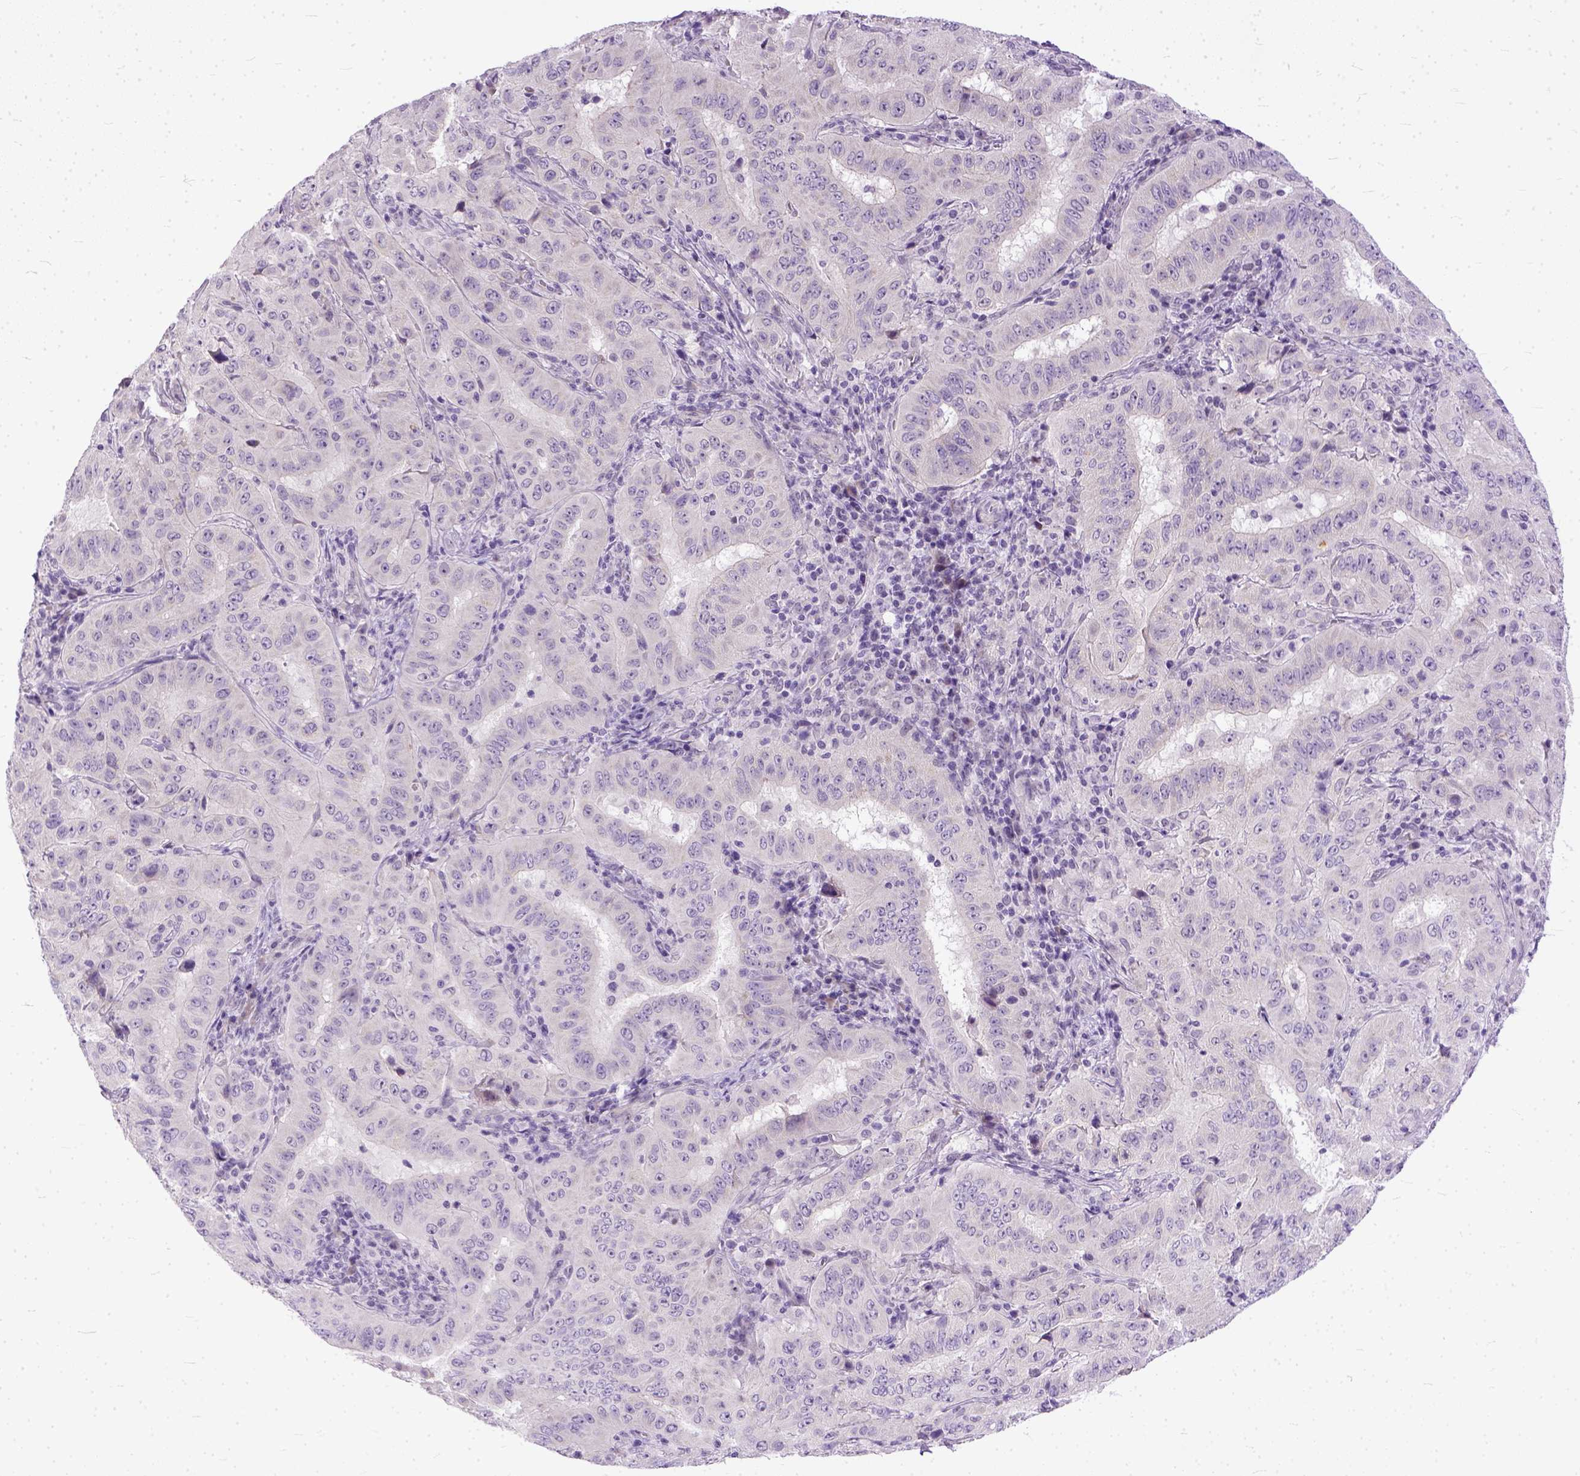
{"staining": {"intensity": "negative", "quantity": "none", "location": "none"}, "tissue": "pancreatic cancer", "cell_type": "Tumor cells", "image_type": "cancer", "snomed": [{"axis": "morphology", "description": "Adenocarcinoma, NOS"}, {"axis": "topography", "description": "Pancreas"}], "caption": "There is no significant positivity in tumor cells of pancreatic adenocarcinoma. The staining was performed using DAB (3,3'-diaminobenzidine) to visualize the protein expression in brown, while the nuclei were stained in blue with hematoxylin (Magnification: 20x).", "gene": "TCEAL7", "patient": {"sex": "male", "age": 63}}